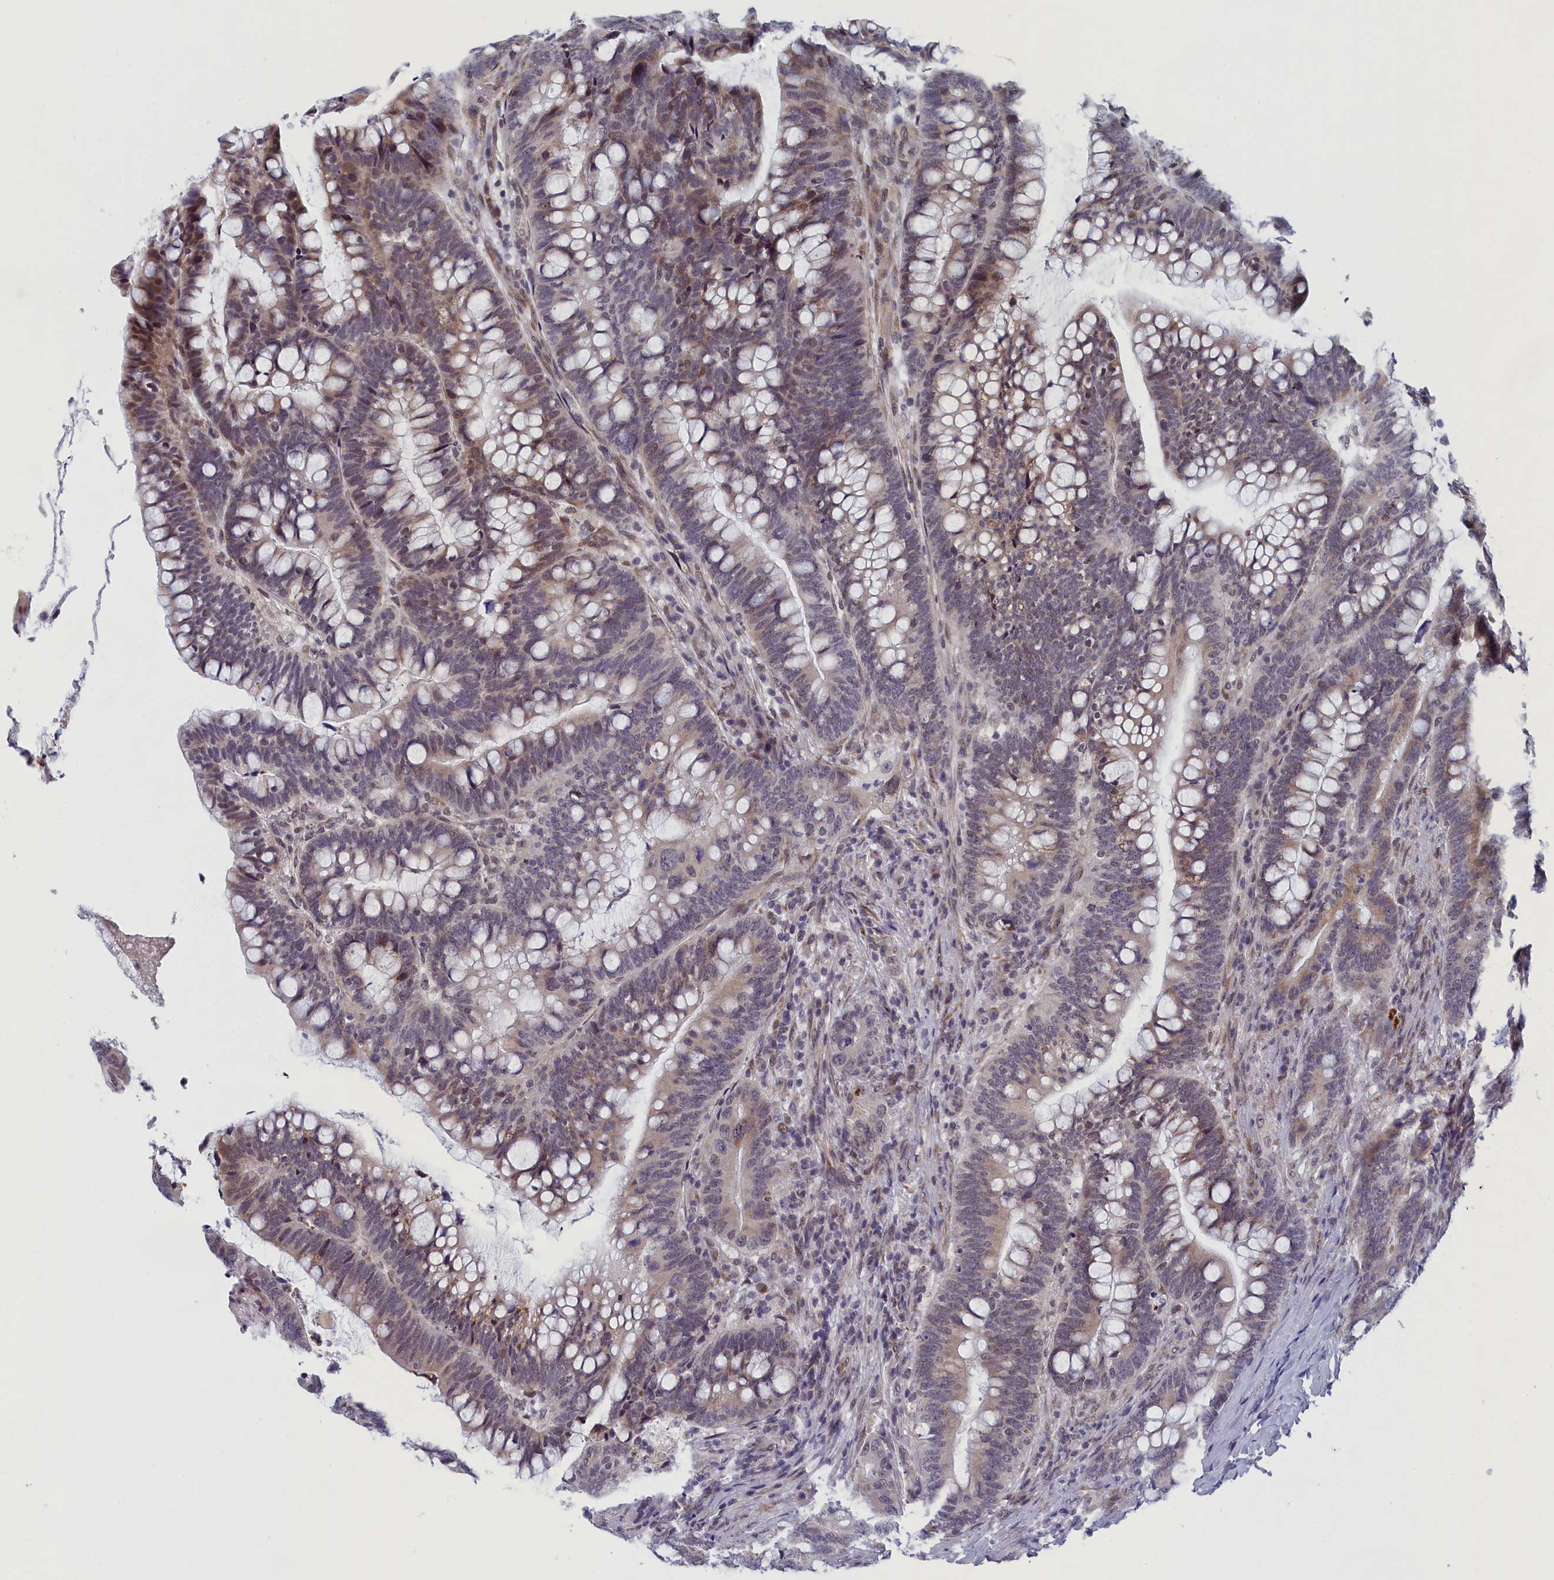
{"staining": {"intensity": "weak", "quantity": "<25%", "location": "cytoplasmic/membranous,nuclear"}, "tissue": "colorectal cancer", "cell_type": "Tumor cells", "image_type": "cancer", "snomed": [{"axis": "morphology", "description": "Adenocarcinoma, NOS"}, {"axis": "topography", "description": "Colon"}], "caption": "High power microscopy image of an immunohistochemistry (IHC) micrograph of colorectal cancer (adenocarcinoma), revealing no significant positivity in tumor cells.", "gene": "DNAJC17", "patient": {"sex": "female", "age": 66}}